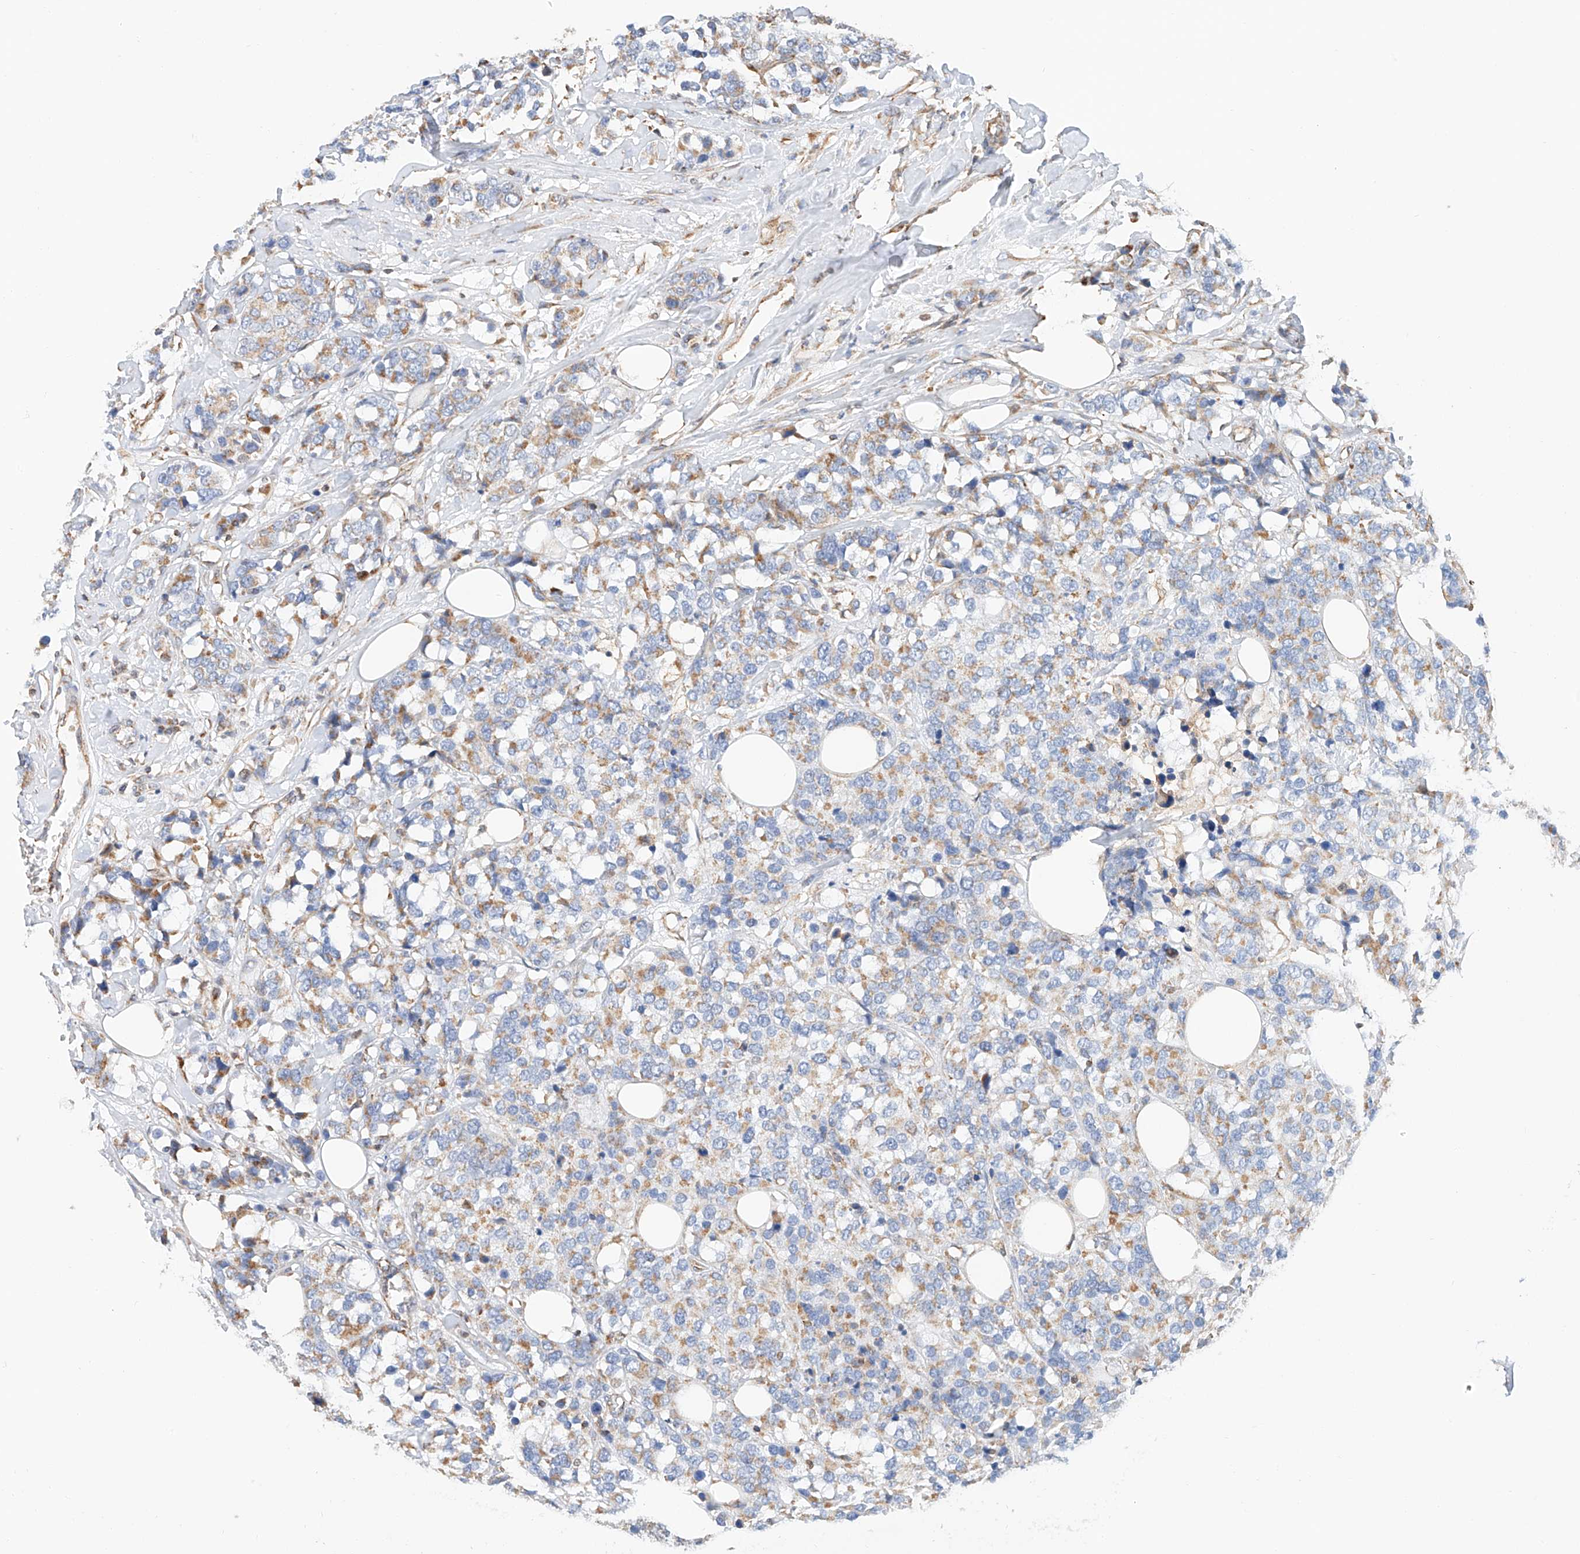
{"staining": {"intensity": "weak", "quantity": "25%-75%", "location": "cytoplasmic/membranous"}, "tissue": "breast cancer", "cell_type": "Tumor cells", "image_type": "cancer", "snomed": [{"axis": "morphology", "description": "Lobular carcinoma"}, {"axis": "topography", "description": "Breast"}], "caption": "An image of lobular carcinoma (breast) stained for a protein demonstrates weak cytoplasmic/membranous brown staining in tumor cells.", "gene": "NDUFV3", "patient": {"sex": "female", "age": 59}}